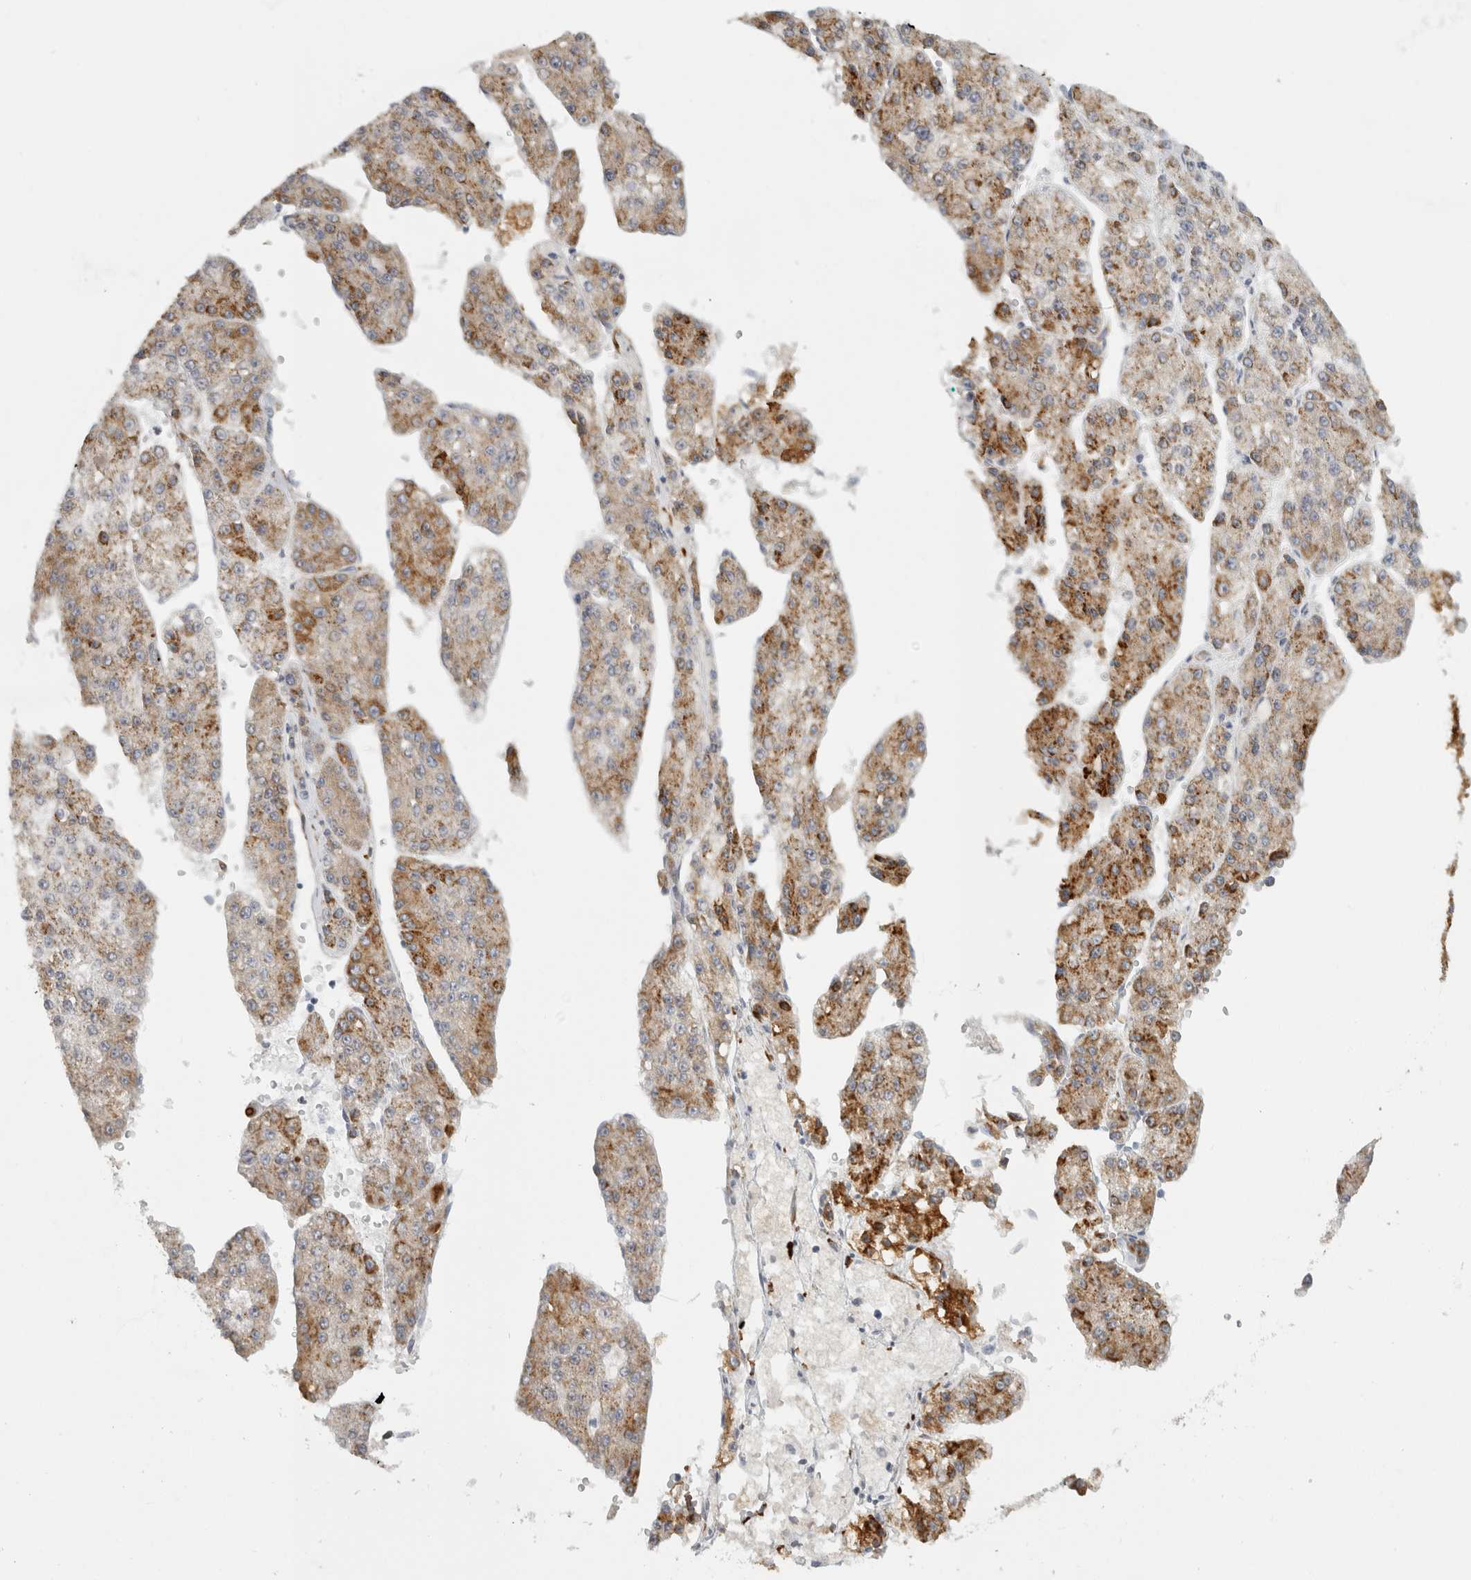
{"staining": {"intensity": "moderate", "quantity": ">75%", "location": "cytoplasmic/membranous"}, "tissue": "liver cancer", "cell_type": "Tumor cells", "image_type": "cancer", "snomed": [{"axis": "morphology", "description": "Carcinoma, Hepatocellular, NOS"}, {"axis": "topography", "description": "Liver"}], "caption": "Moderate cytoplasmic/membranous protein expression is appreciated in about >75% of tumor cells in hepatocellular carcinoma (liver).", "gene": "OSTN", "patient": {"sex": "female", "age": 73}}